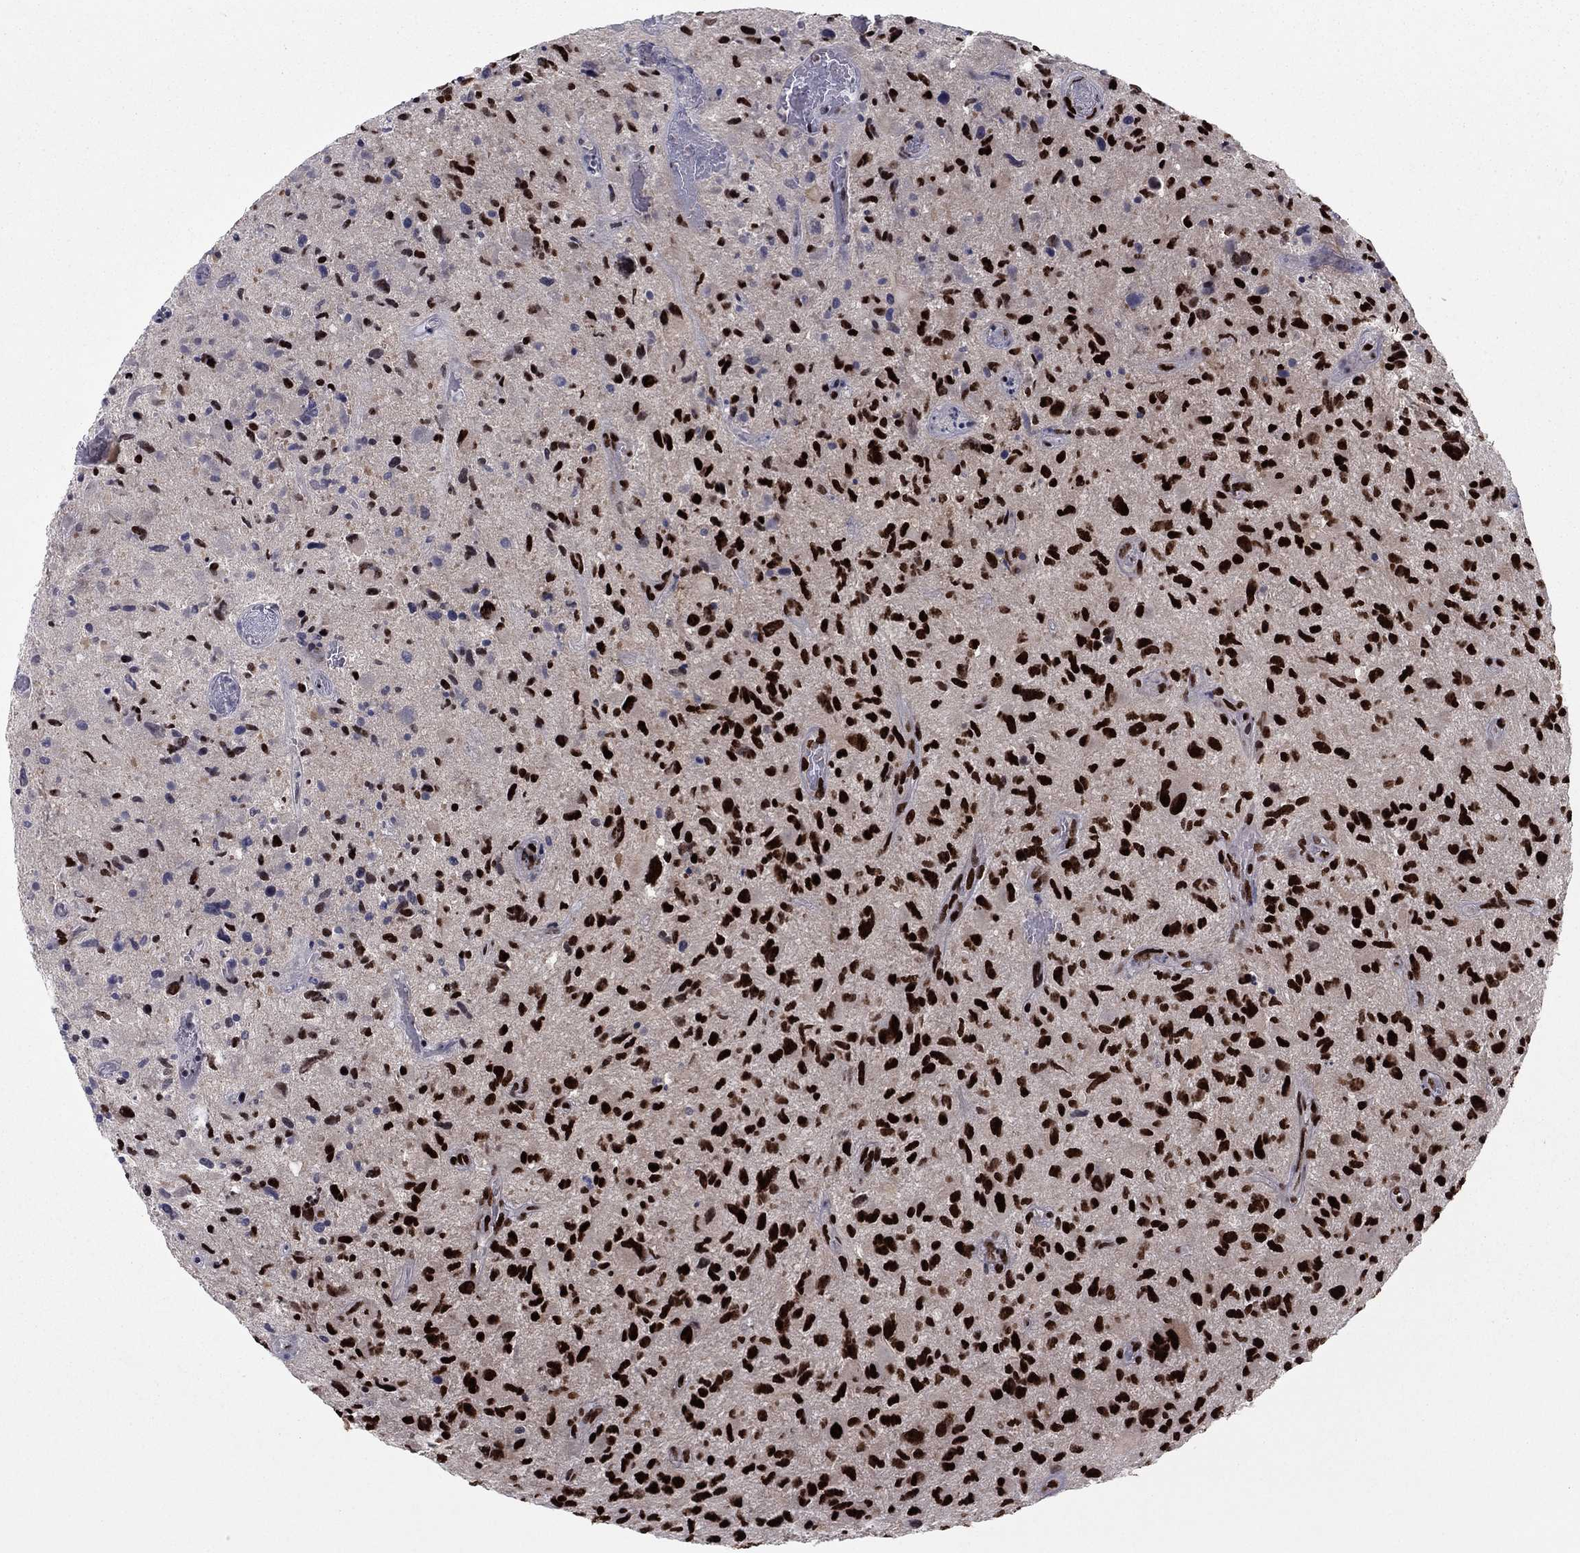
{"staining": {"intensity": "strong", "quantity": "25%-75%", "location": "nuclear"}, "tissue": "glioma", "cell_type": "Tumor cells", "image_type": "cancer", "snomed": [{"axis": "morphology", "description": "Glioma, malignant, NOS"}, {"axis": "morphology", "description": "Glioma, malignant, High grade"}, {"axis": "topography", "description": "Brain"}], "caption": "High-grade glioma (malignant) was stained to show a protein in brown. There is high levels of strong nuclear expression in approximately 25%-75% of tumor cells.", "gene": "USP54", "patient": {"sex": "female", "age": 71}}